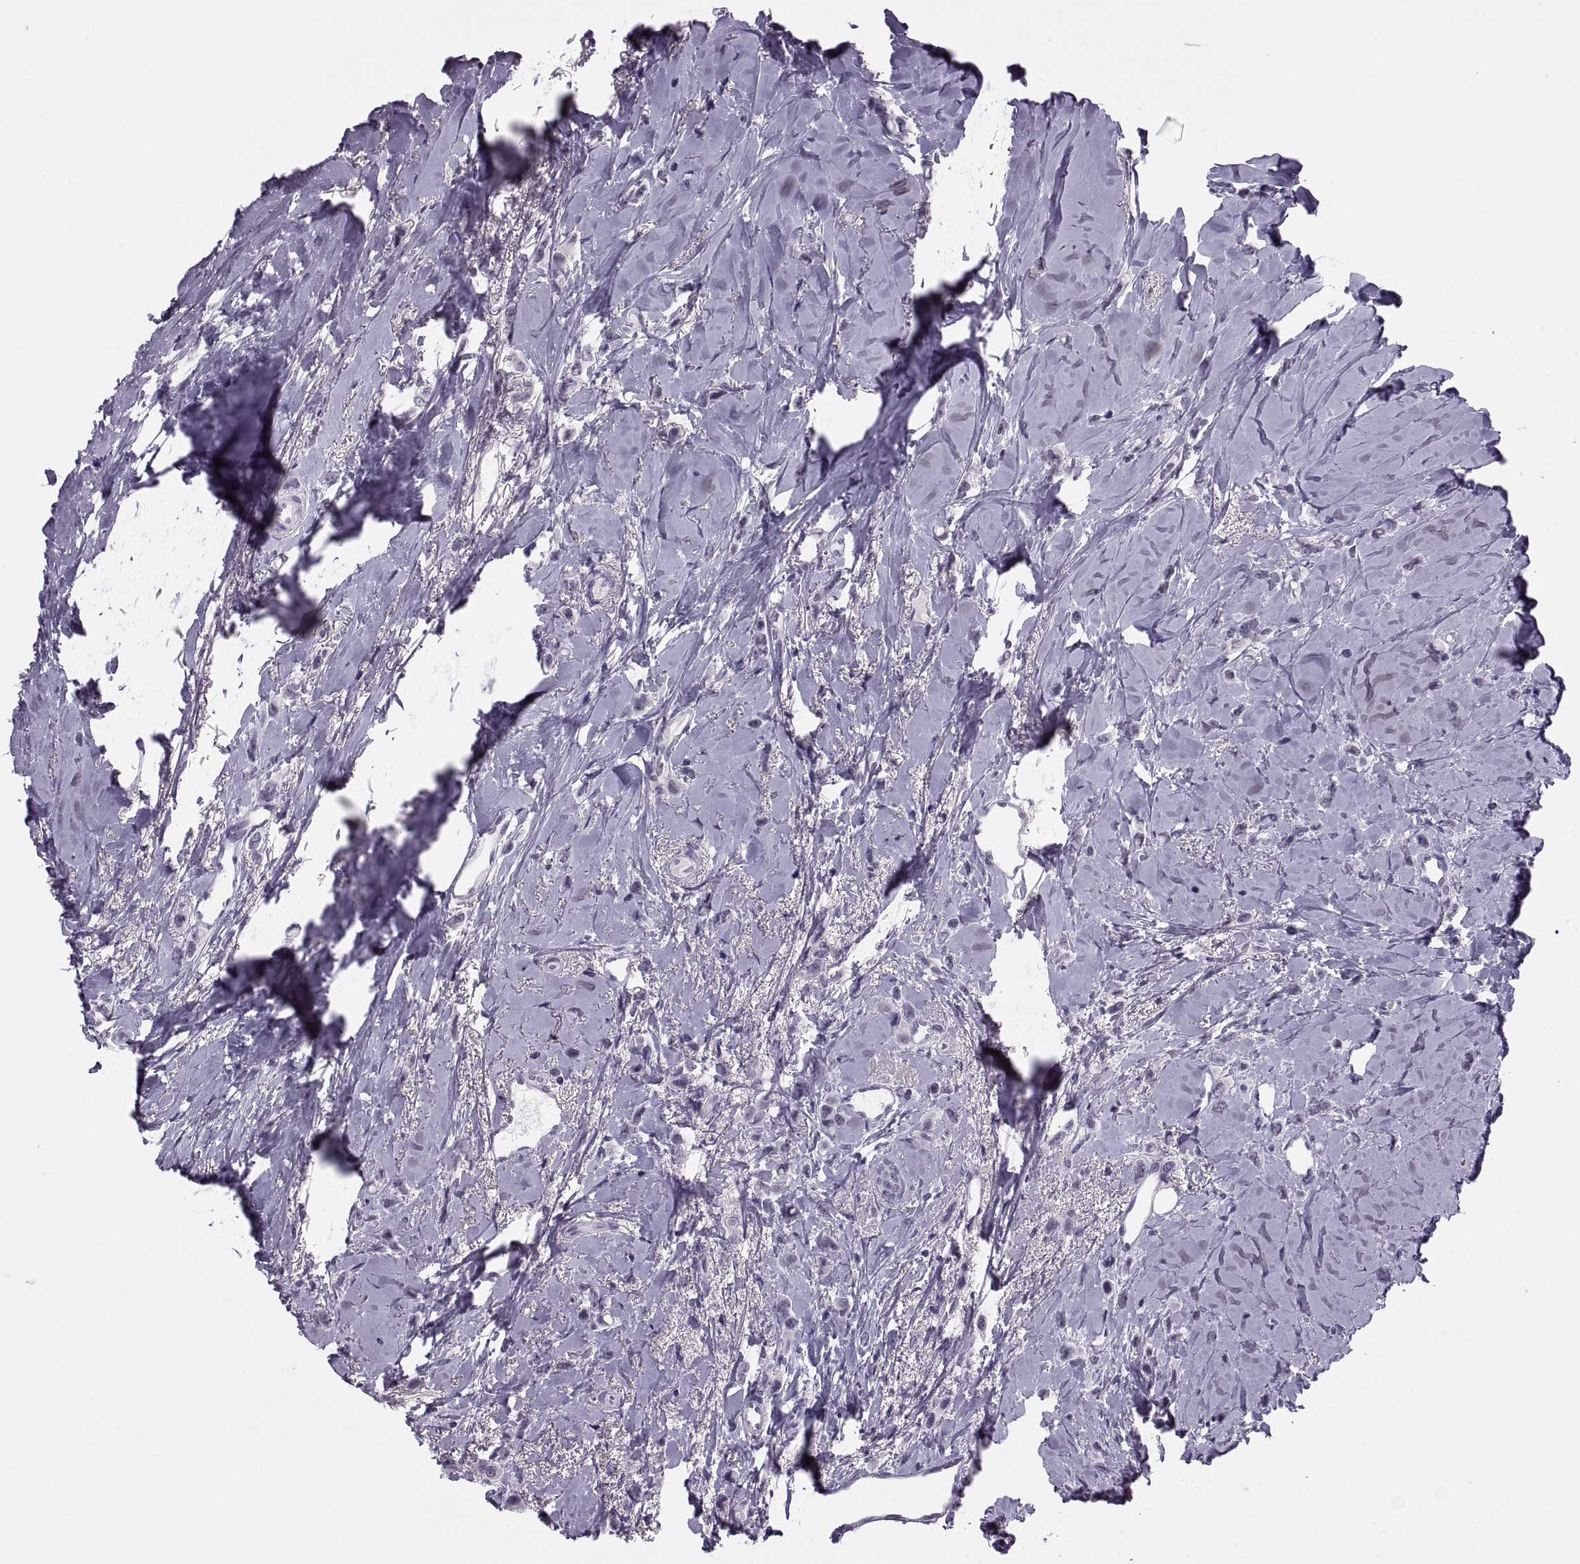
{"staining": {"intensity": "negative", "quantity": "none", "location": "none"}, "tissue": "breast cancer", "cell_type": "Tumor cells", "image_type": "cancer", "snomed": [{"axis": "morphology", "description": "Lobular carcinoma"}, {"axis": "topography", "description": "Breast"}], "caption": "Immunohistochemical staining of breast cancer reveals no significant staining in tumor cells.", "gene": "SYNGR4", "patient": {"sex": "female", "age": 66}}